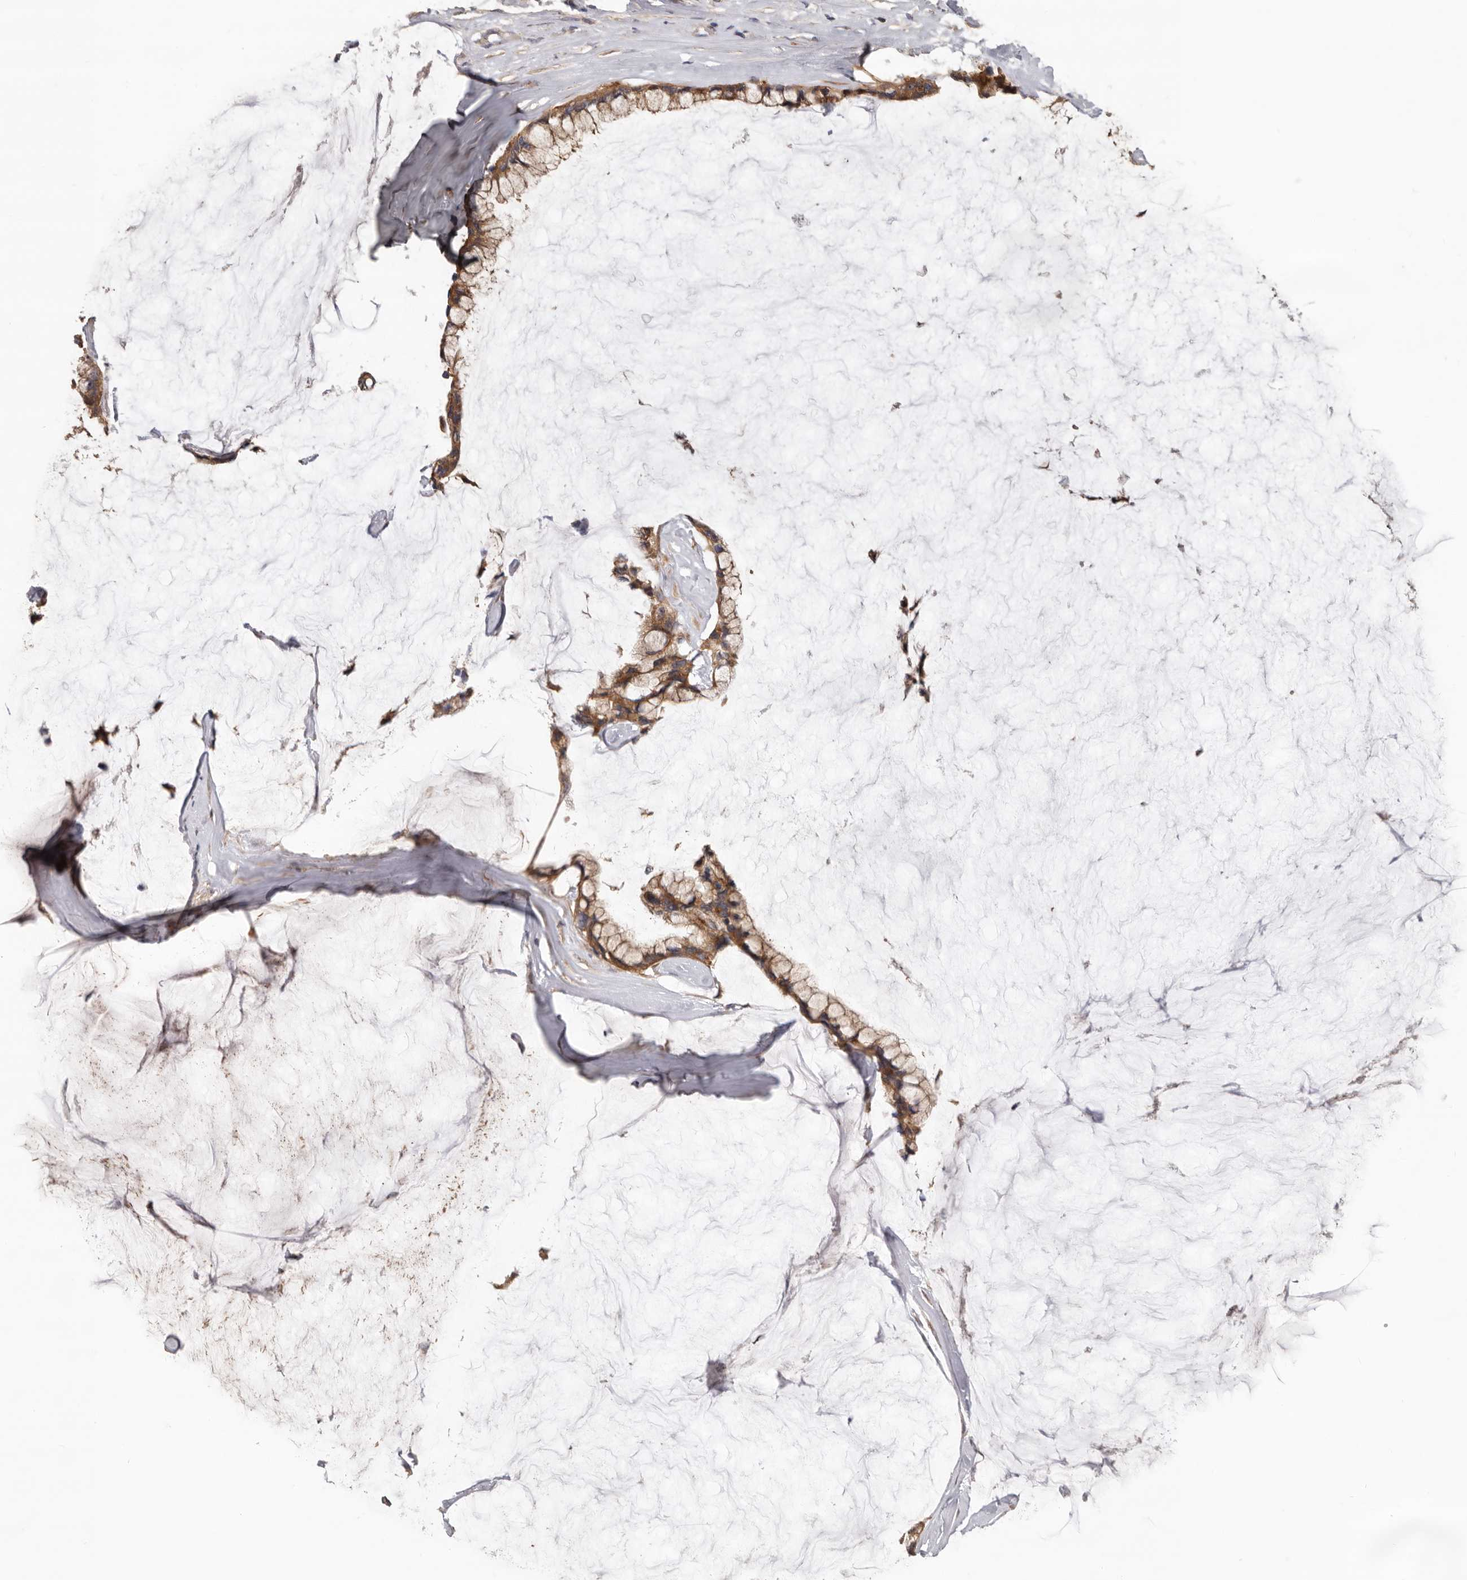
{"staining": {"intensity": "moderate", "quantity": ">75%", "location": "cytoplasmic/membranous"}, "tissue": "ovarian cancer", "cell_type": "Tumor cells", "image_type": "cancer", "snomed": [{"axis": "morphology", "description": "Cystadenocarcinoma, mucinous, NOS"}, {"axis": "topography", "description": "Ovary"}], "caption": "Brown immunohistochemical staining in ovarian mucinous cystadenocarcinoma shows moderate cytoplasmic/membranous expression in about >75% of tumor cells. (Brightfield microscopy of DAB IHC at high magnification).", "gene": "HINT3", "patient": {"sex": "female", "age": 39}}